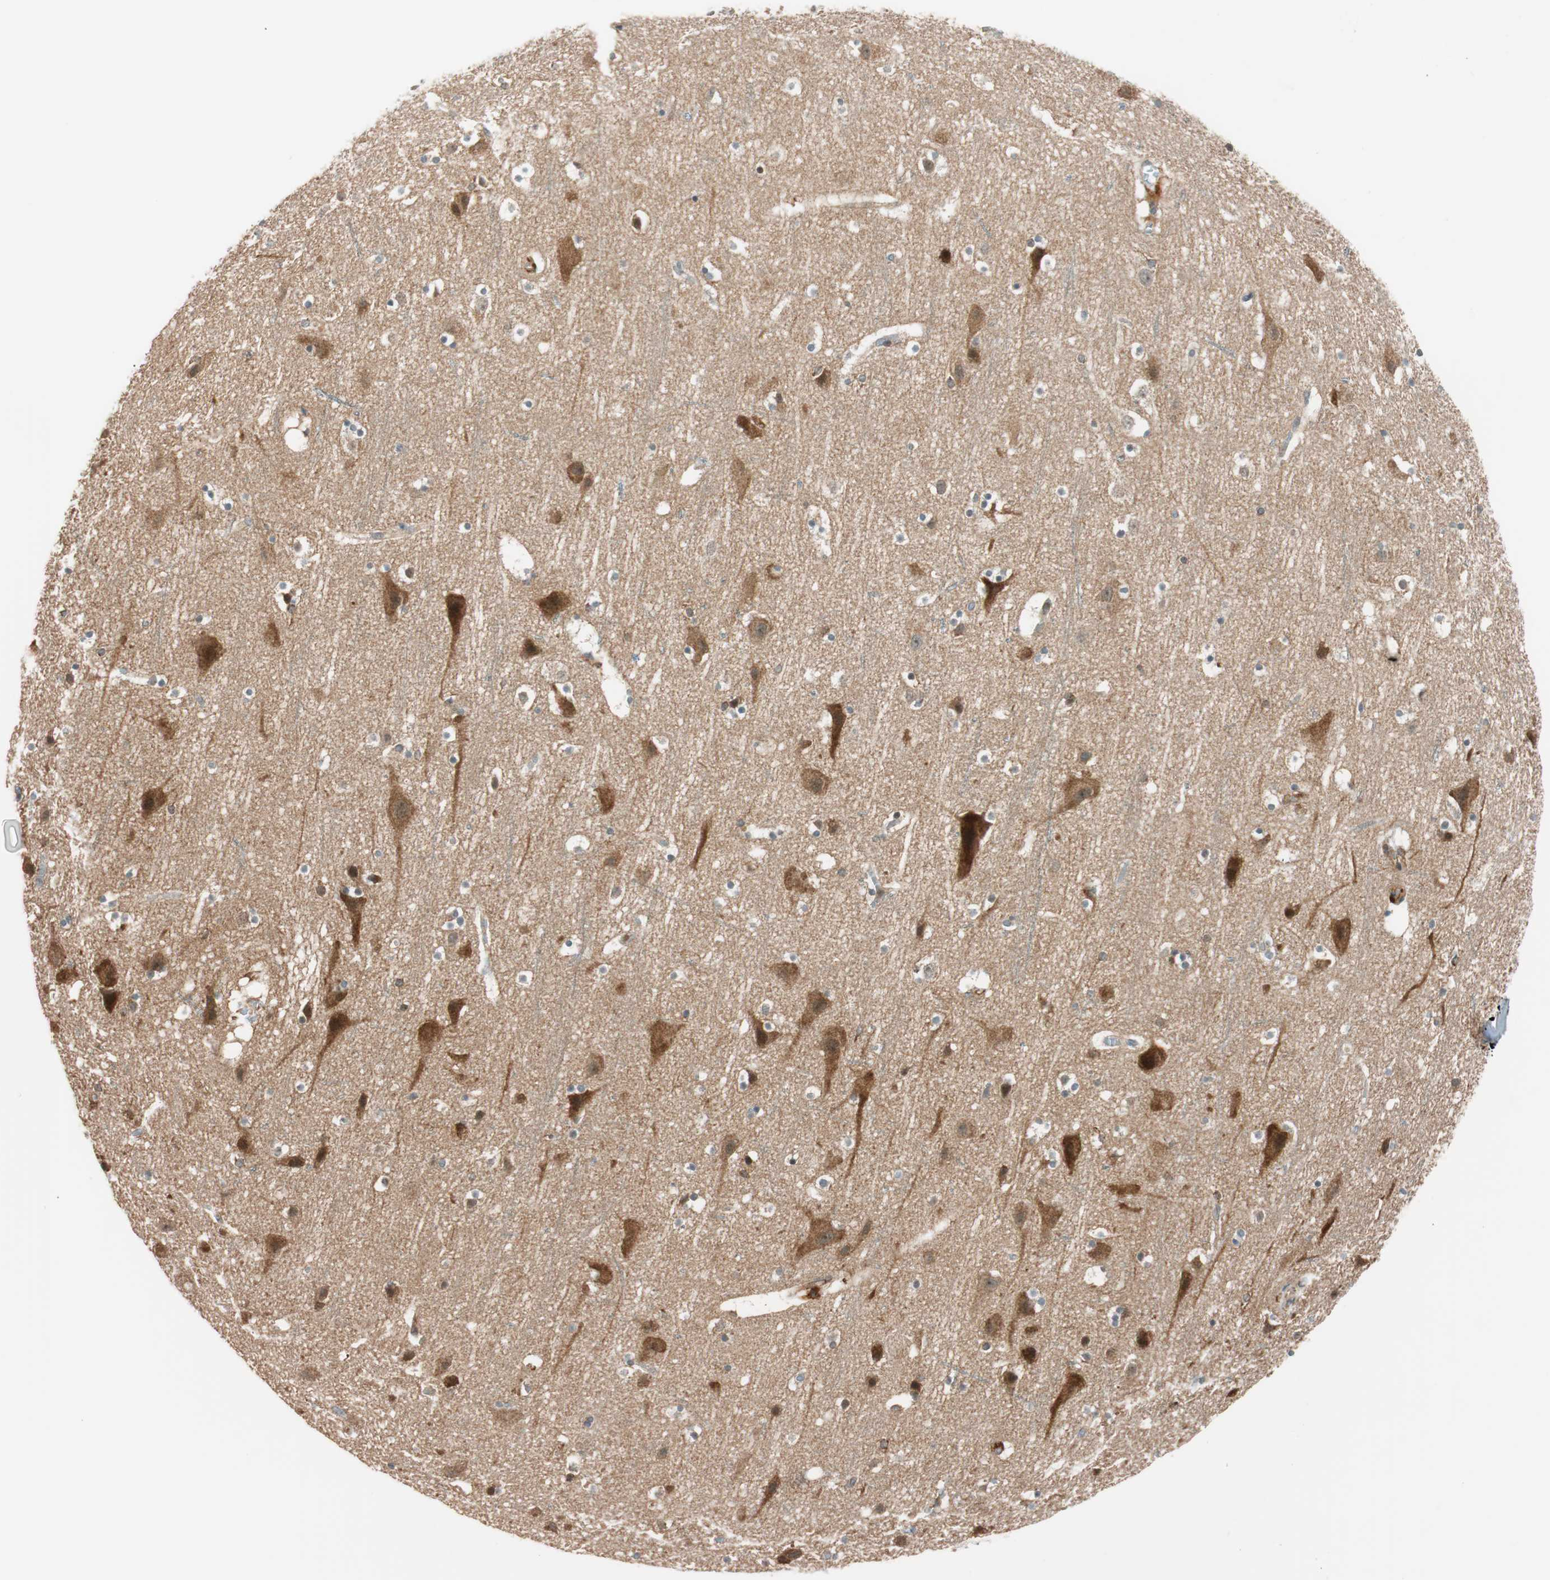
{"staining": {"intensity": "weak", "quantity": ">75%", "location": "cytoplasmic/membranous"}, "tissue": "cerebral cortex", "cell_type": "Endothelial cells", "image_type": "normal", "snomed": [{"axis": "morphology", "description": "Normal tissue, NOS"}, {"axis": "topography", "description": "Cerebral cortex"}], "caption": "IHC of normal human cerebral cortex exhibits low levels of weak cytoplasmic/membranous staining in approximately >75% of endothelial cells. The protein of interest is stained brown, and the nuclei are stained in blue (DAB IHC with brightfield microscopy, high magnification).", "gene": "ABI1", "patient": {"sex": "male", "age": 45}}